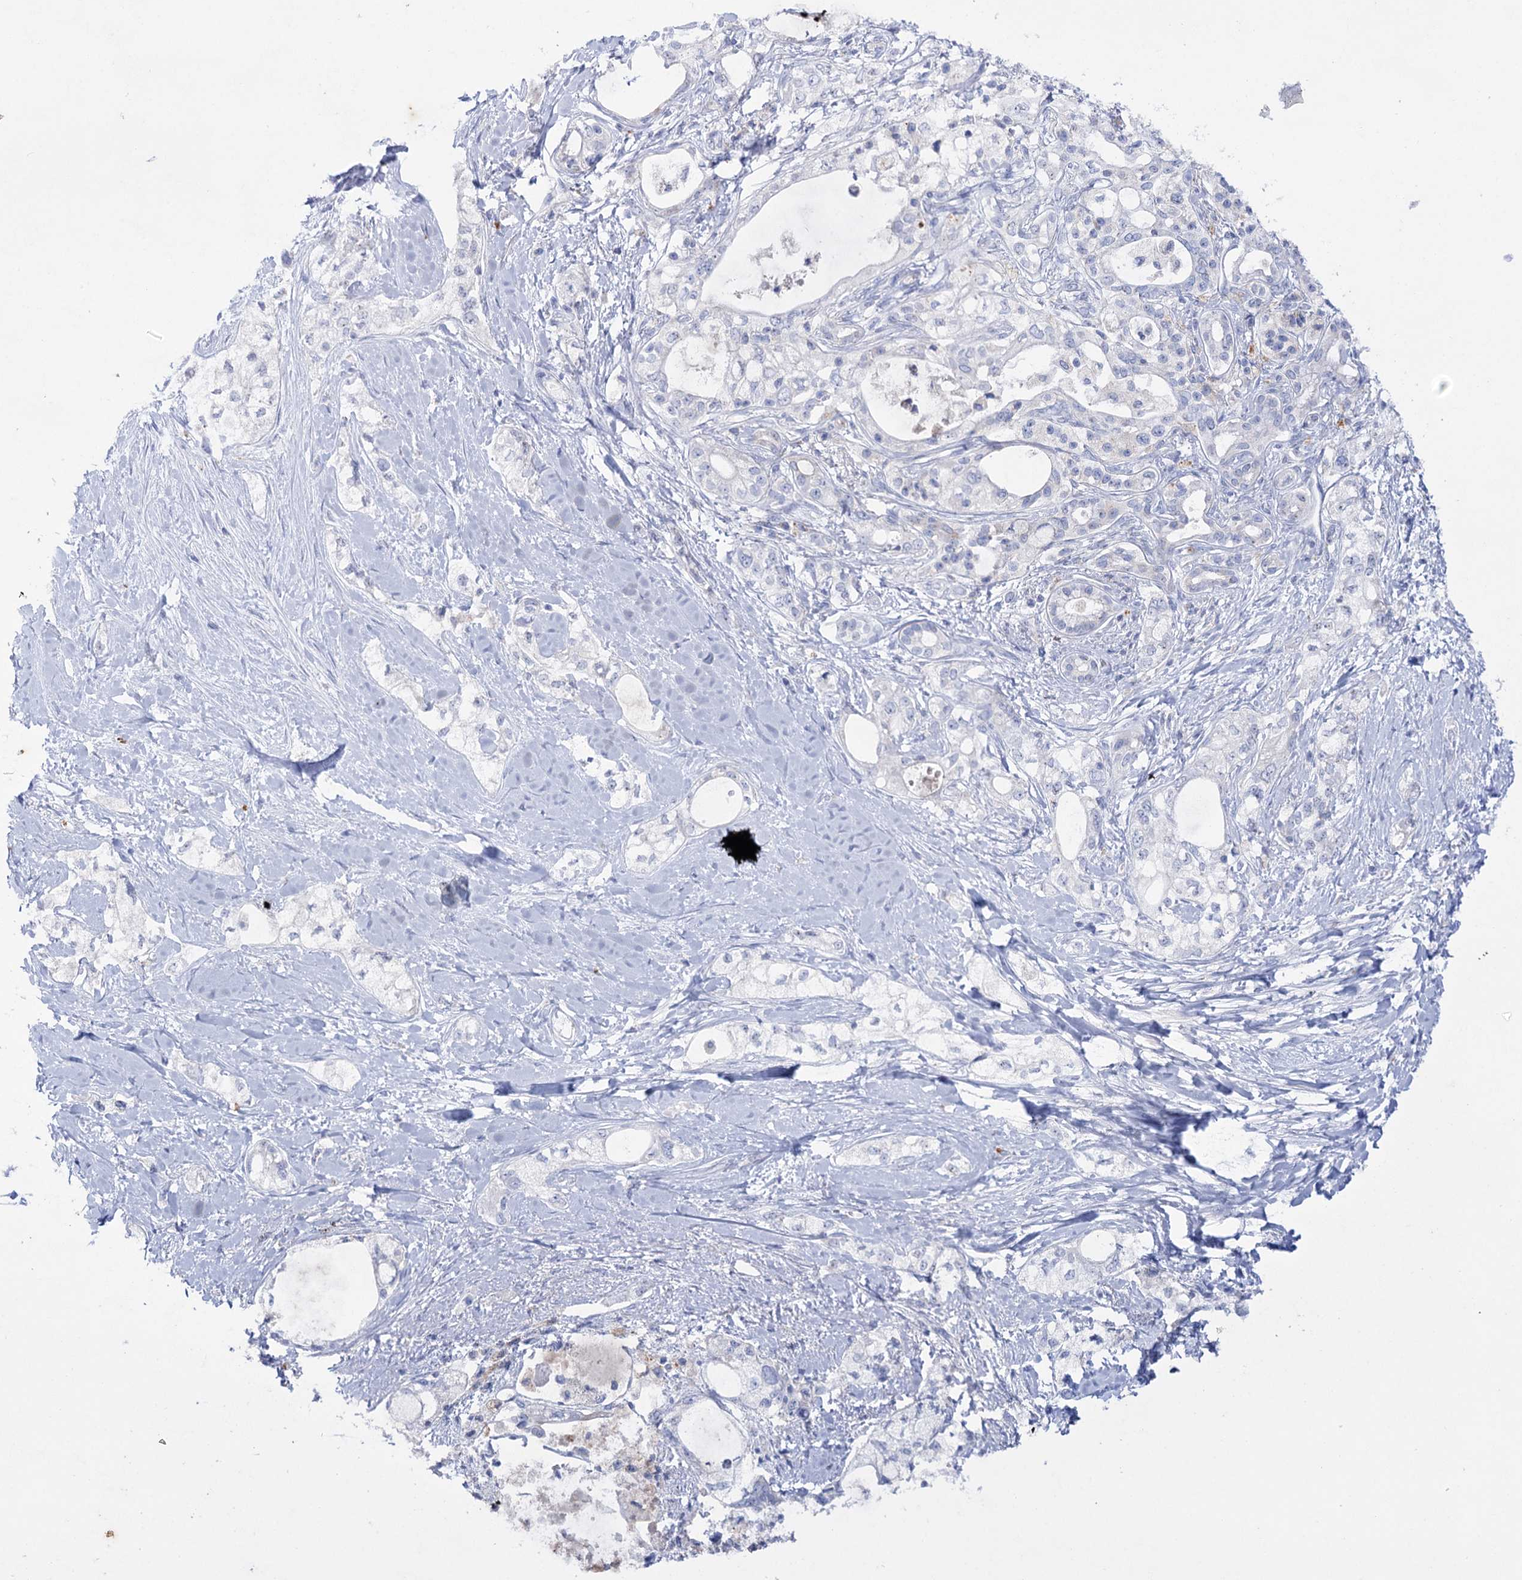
{"staining": {"intensity": "negative", "quantity": "none", "location": "none"}, "tissue": "pancreatic cancer", "cell_type": "Tumor cells", "image_type": "cancer", "snomed": [{"axis": "morphology", "description": "Adenocarcinoma, NOS"}, {"axis": "topography", "description": "Pancreas"}], "caption": "Pancreatic adenocarcinoma stained for a protein using immunohistochemistry reveals no staining tumor cells.", "gene": "NAGLU", "patient": {"sex": "male", "age": 70}}